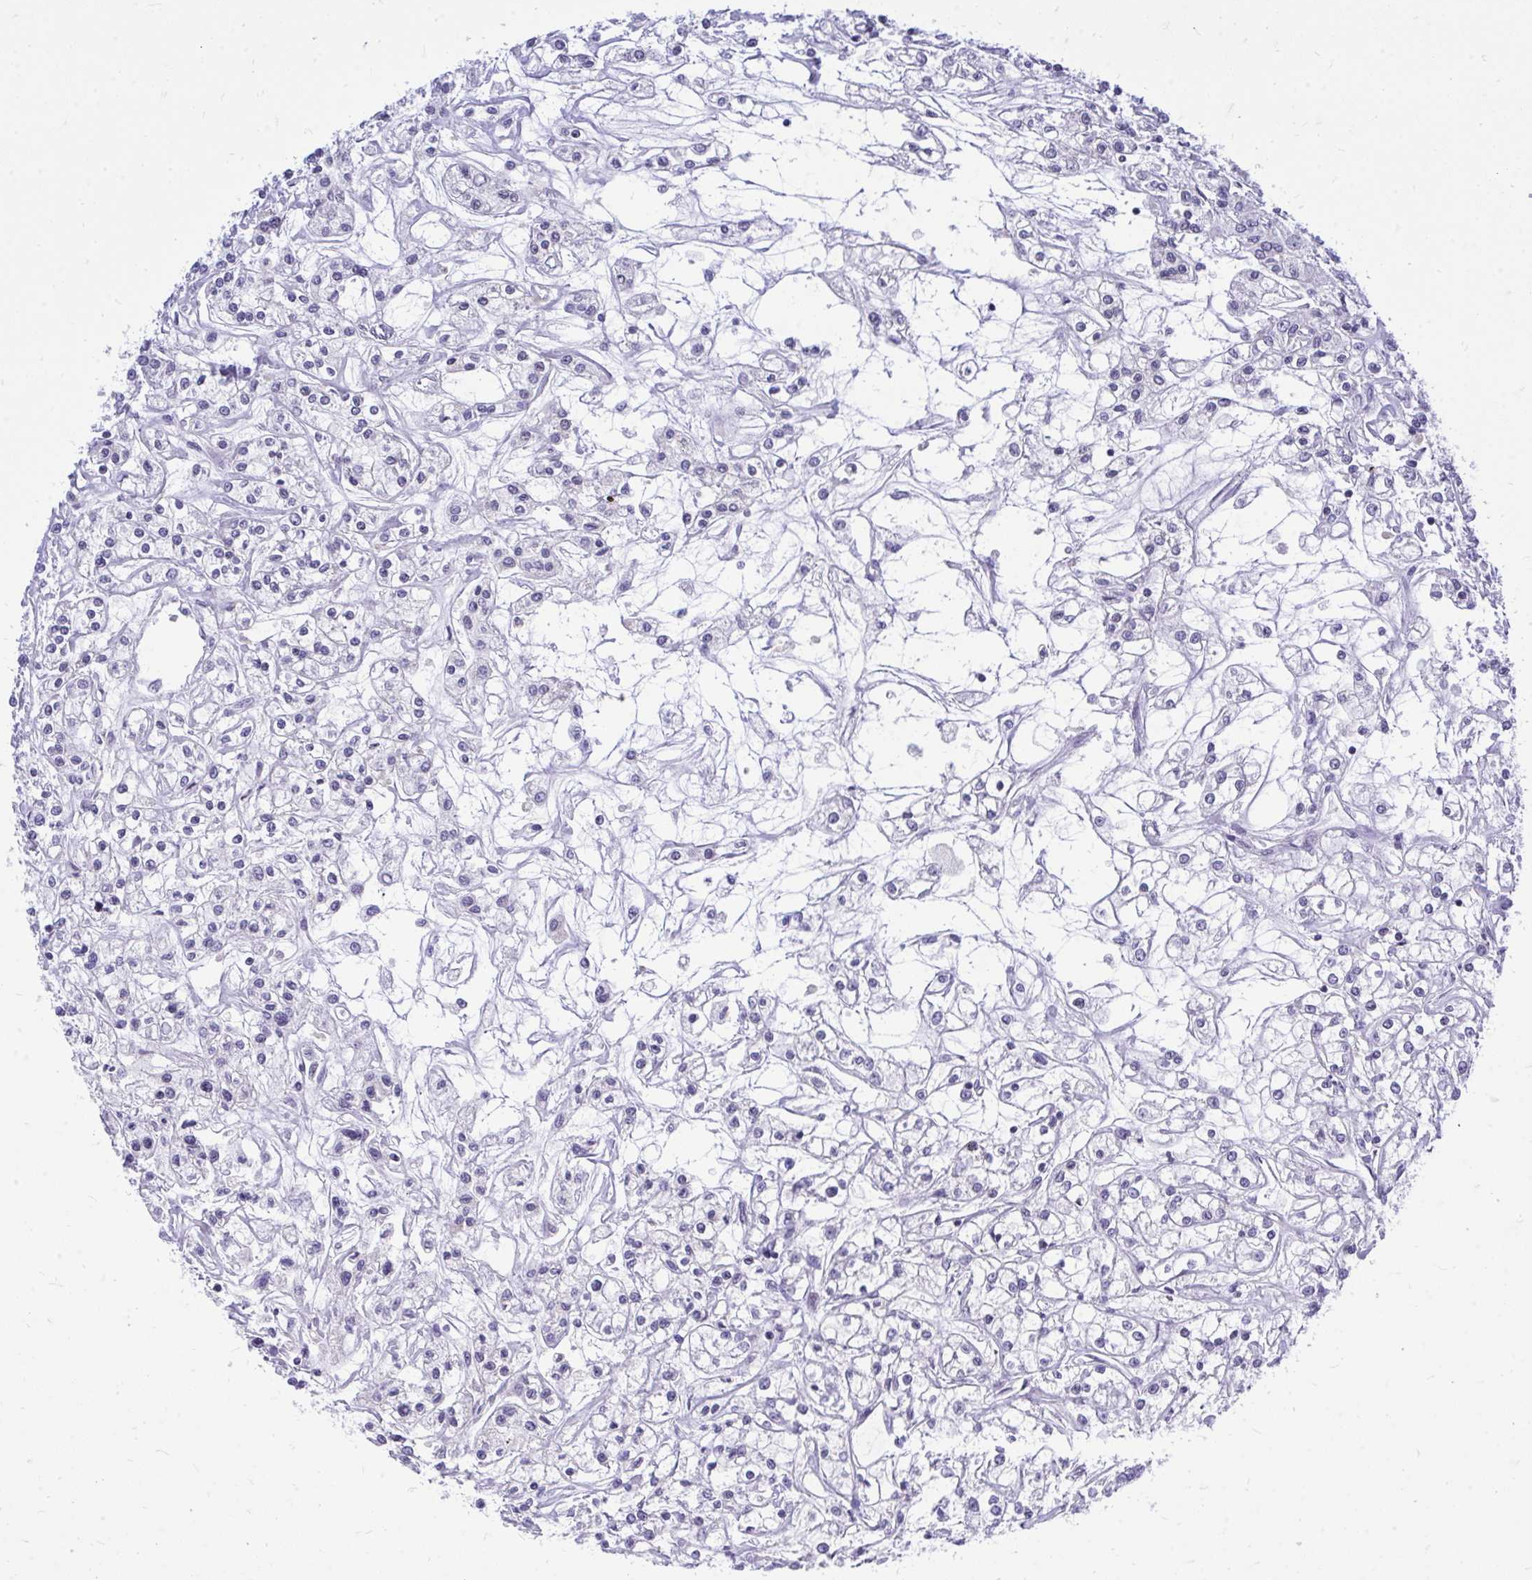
{"staining": {"intensity": "negative", "quantity": "none", "location": "none"}, "tissue": "renal cancer", "cell_type": "Tumor cells", "image_type": "cancer", "snomed": [{"axis": "morphology", "description": "Adenocarcinoma, NOS"}, {"axis": "topography", "description": "Kidney"}], "caption": "IHC photomicrograph of renal cancer stained for a protein (brown), which shows no expression in tumor cells. The staining is performed using DAB brown chromogen with nuclei counter-stained in using hematoxylin.", "gene": "GABRA1", "patient": {"sex": "female", "age": 59}}